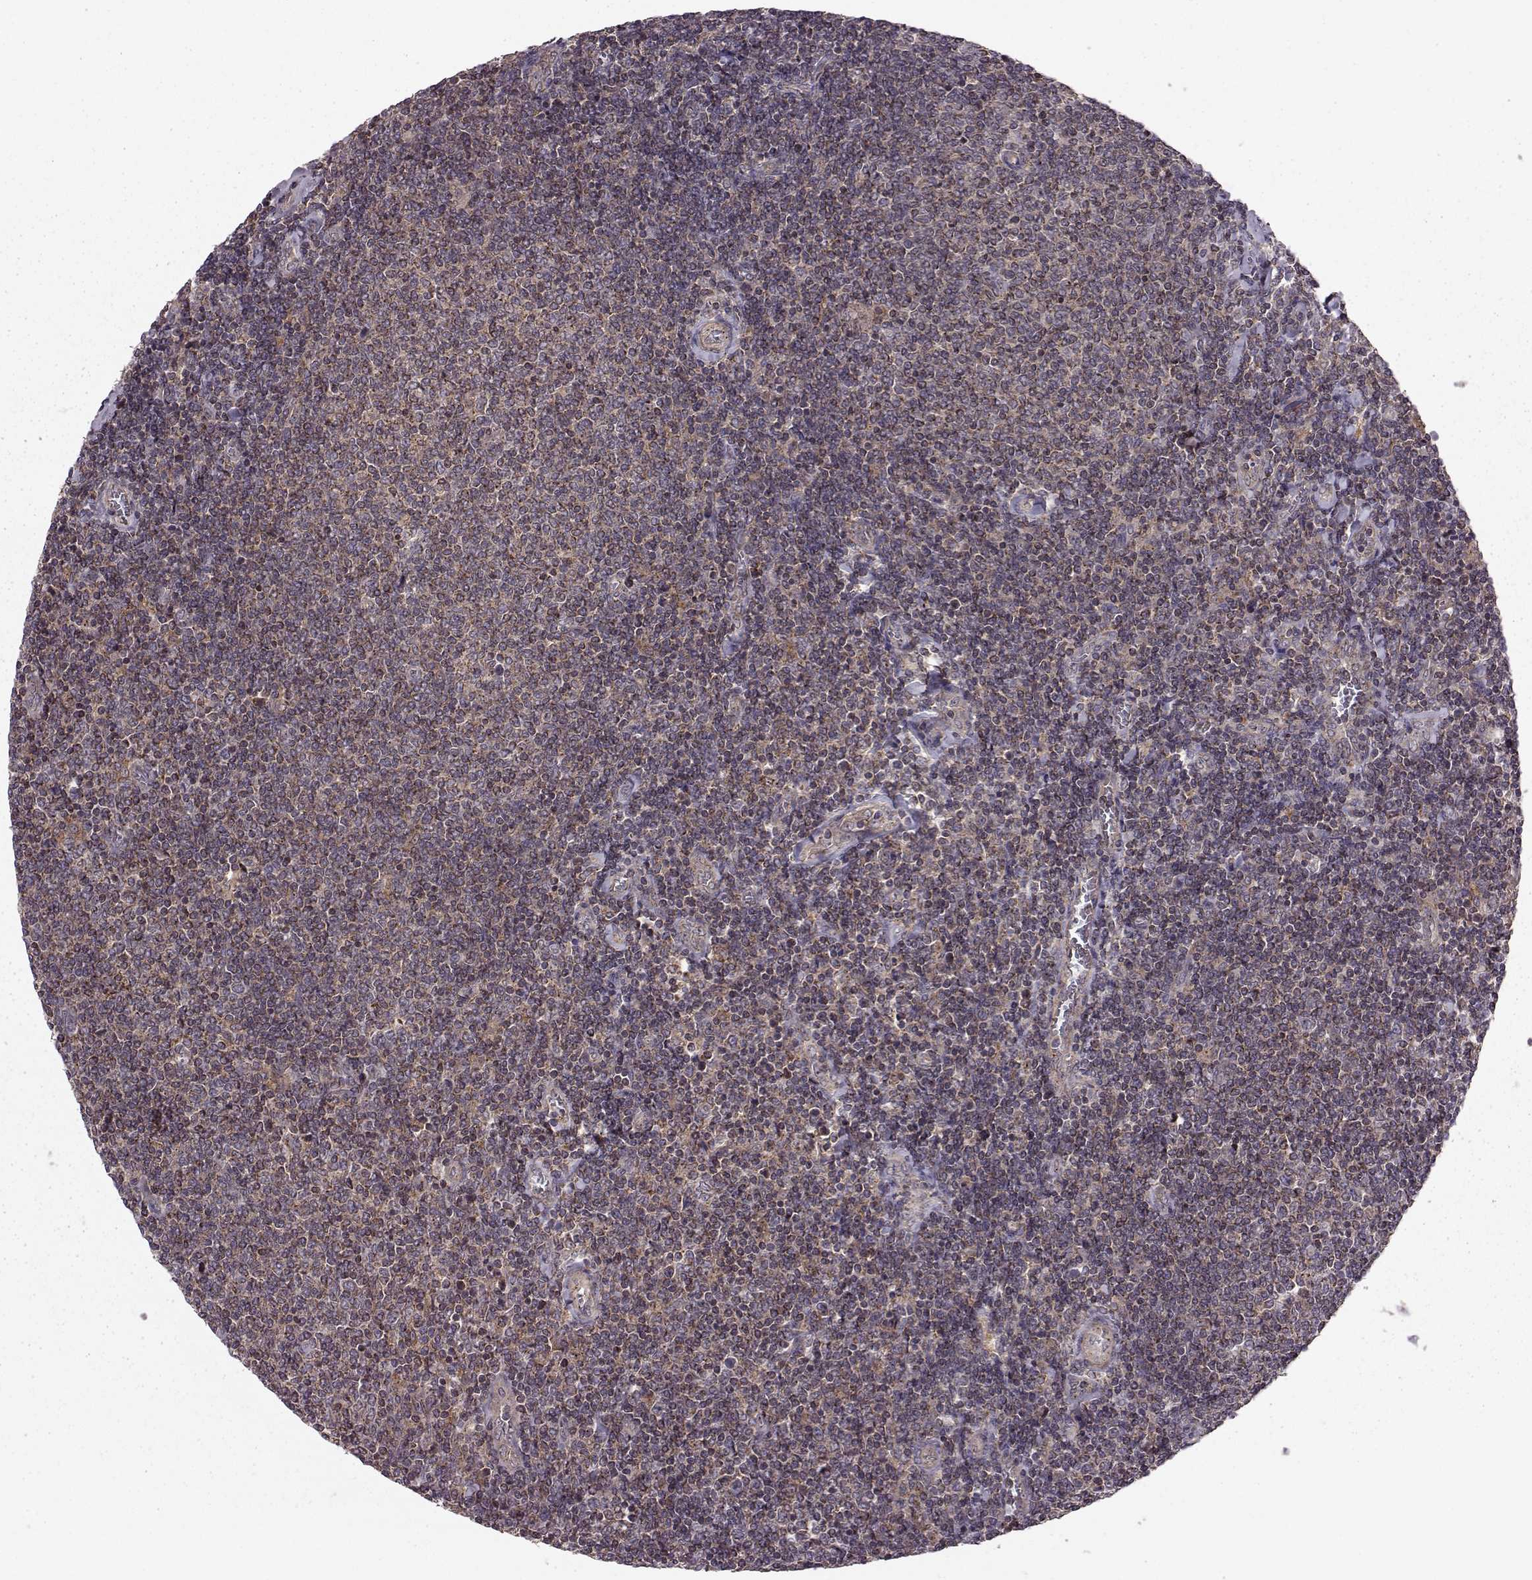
{"staining": {"intensity": "weak", "quantity": ">75%", "location": "cytoplasmic/membranous"}, "tissue": "lymphoma", "cell_type": "Tumor cells", "image_type": "cancer", "snomed": [{"axis": "morphology", "description": "Malignant lymphoma, non-Hodgkin's type, Low grade"}, {"axis": "topography", "description": "Lymph node"}], "caption": "There is low levels of weak cytoplasmic/membranous expression in tumor cells of malignant lymphoma, non-Hodgkin's type (low-grade), as demonstrated by immunohistochemical staining (brown color).", "gene": "FNIP2", "patient": {"sex": "male", "age": 52}}